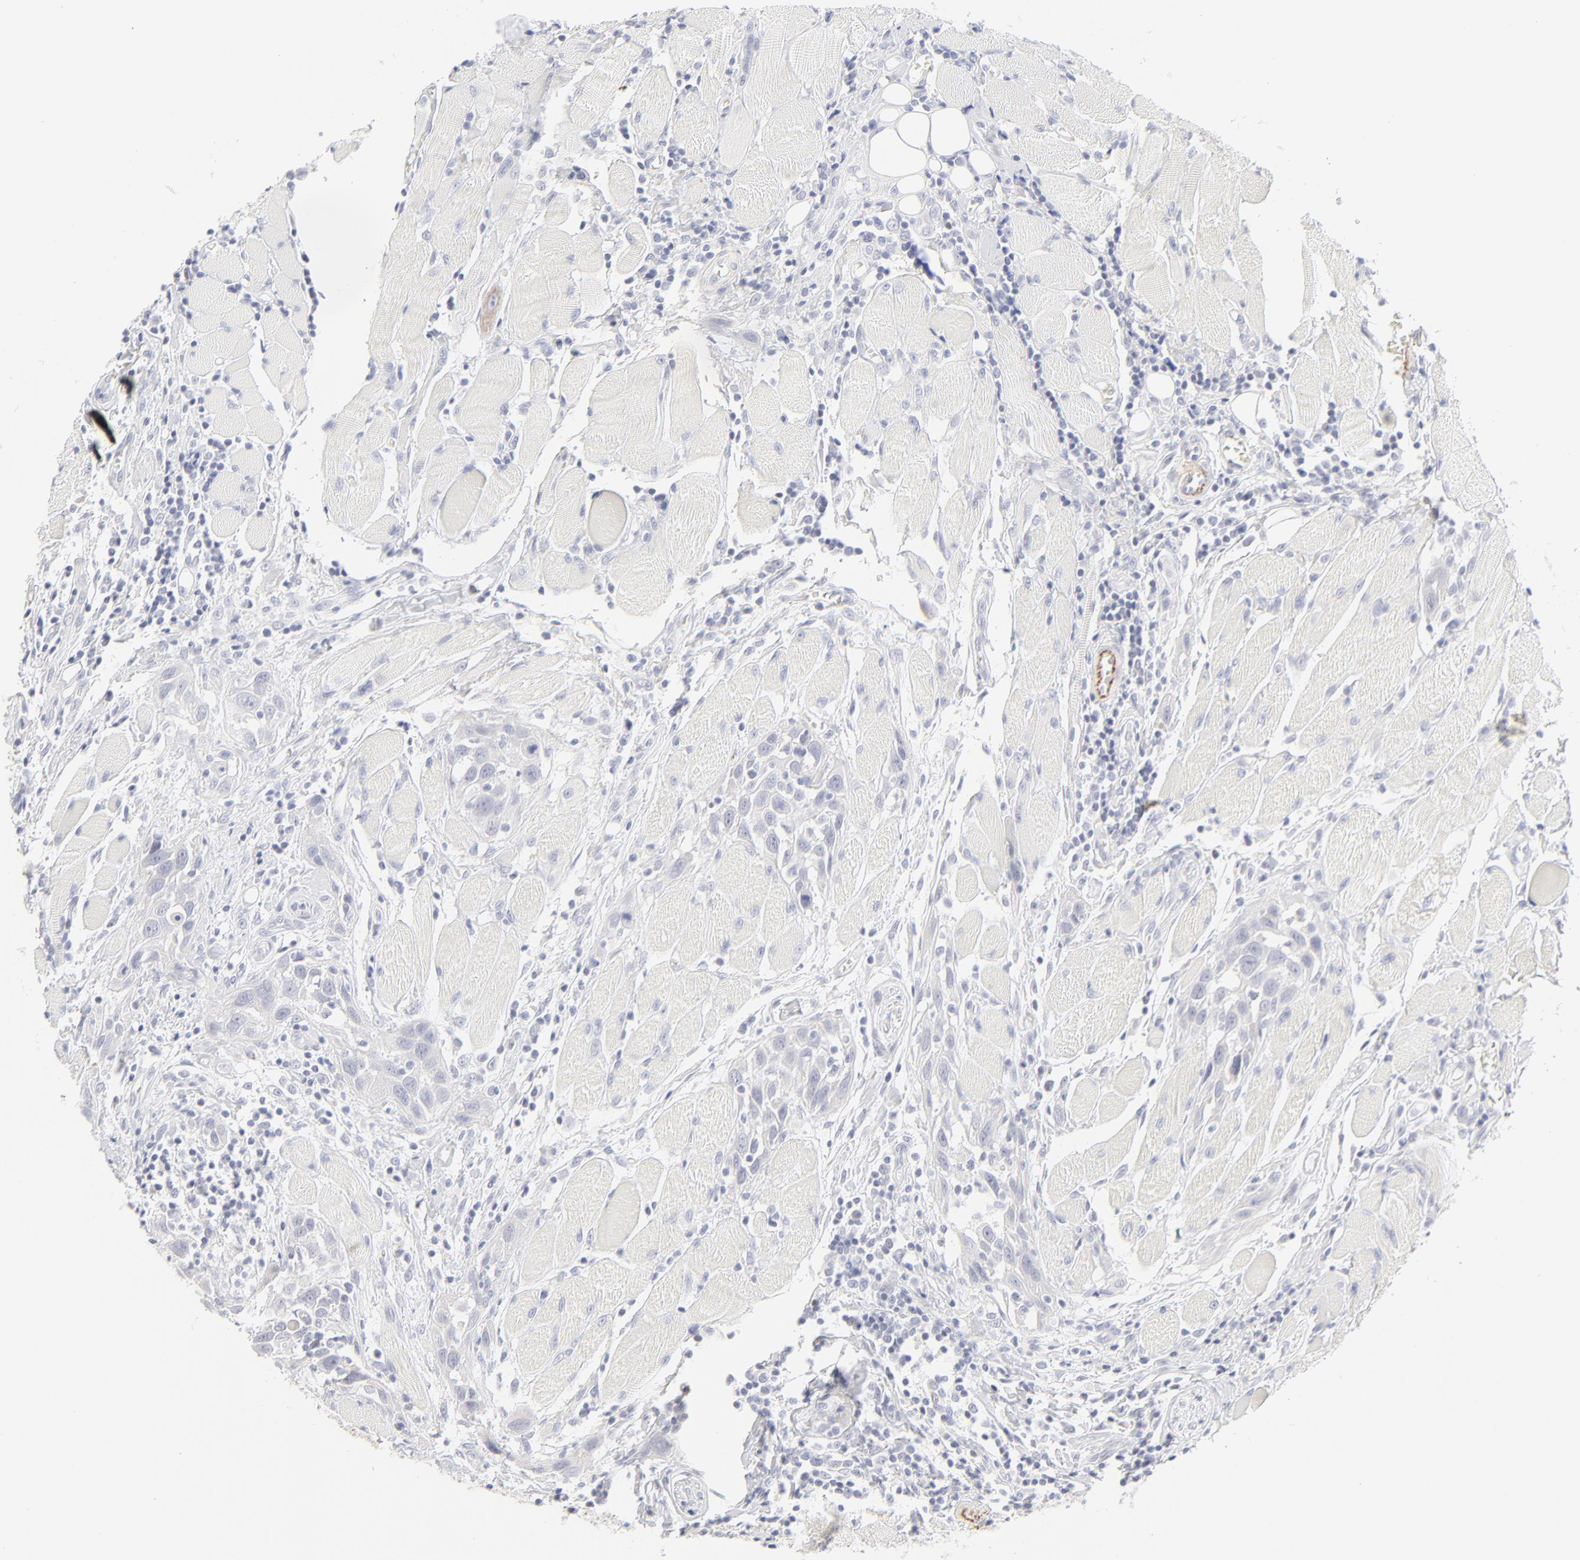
{"staining": {"intensity": "negative", "quantity": "none", "location": "none"}, "tissue": "head and neck cancer", "cell_type": "Tumor cells", "image_type": "cancer", "snomed": [{"axis": "morphology", "description": "Squamous cell carcinoma, NOS"}, {"axis": "topography", "description": "Oral tissue"}, {"axis": "topography", "description": "Head-Neck"}], "caption": "A micrograph of head and neck cancer stained for a protein displays no brown staining in tumor cells.", "gene": "NPNT", "patient": {"sex": "female", "age": 50}}